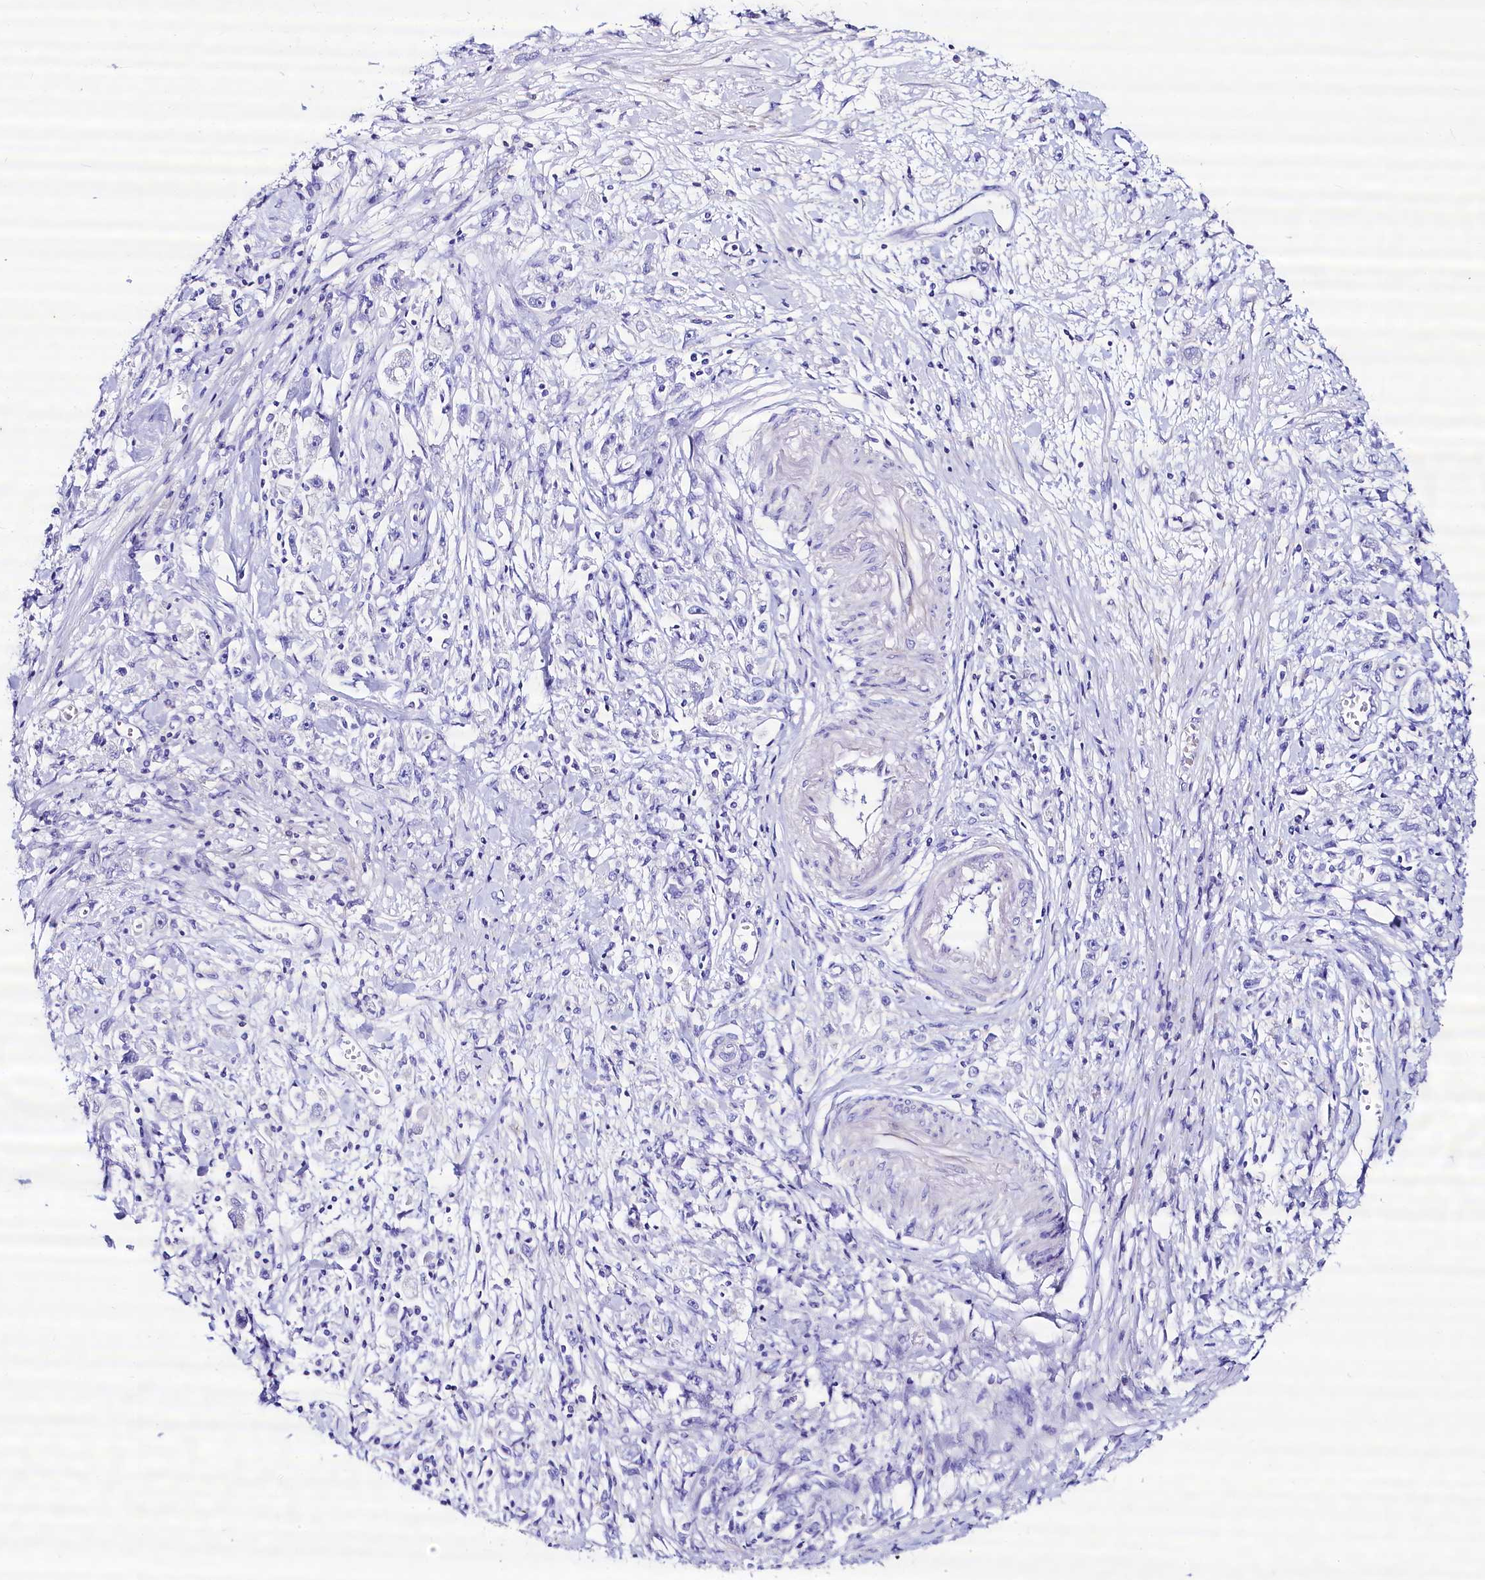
{"staining": {"intensity": "negative", "quantity": "none", "location": "none"}, "tissue": "stomach cancer", "cell_type": "Tumor cells", "image_type": "cancer", "snomed": [{"axis": "morphology", "description": "Adenocarcinoma, NOS"}, {"axis": "topography", "description": "Stomach"}], "caption": "The histopathology image displays no staining of tumor cells in stomach cancer.", "gene": "RBP3", "patient": {"sex": "female", "age": 59}}